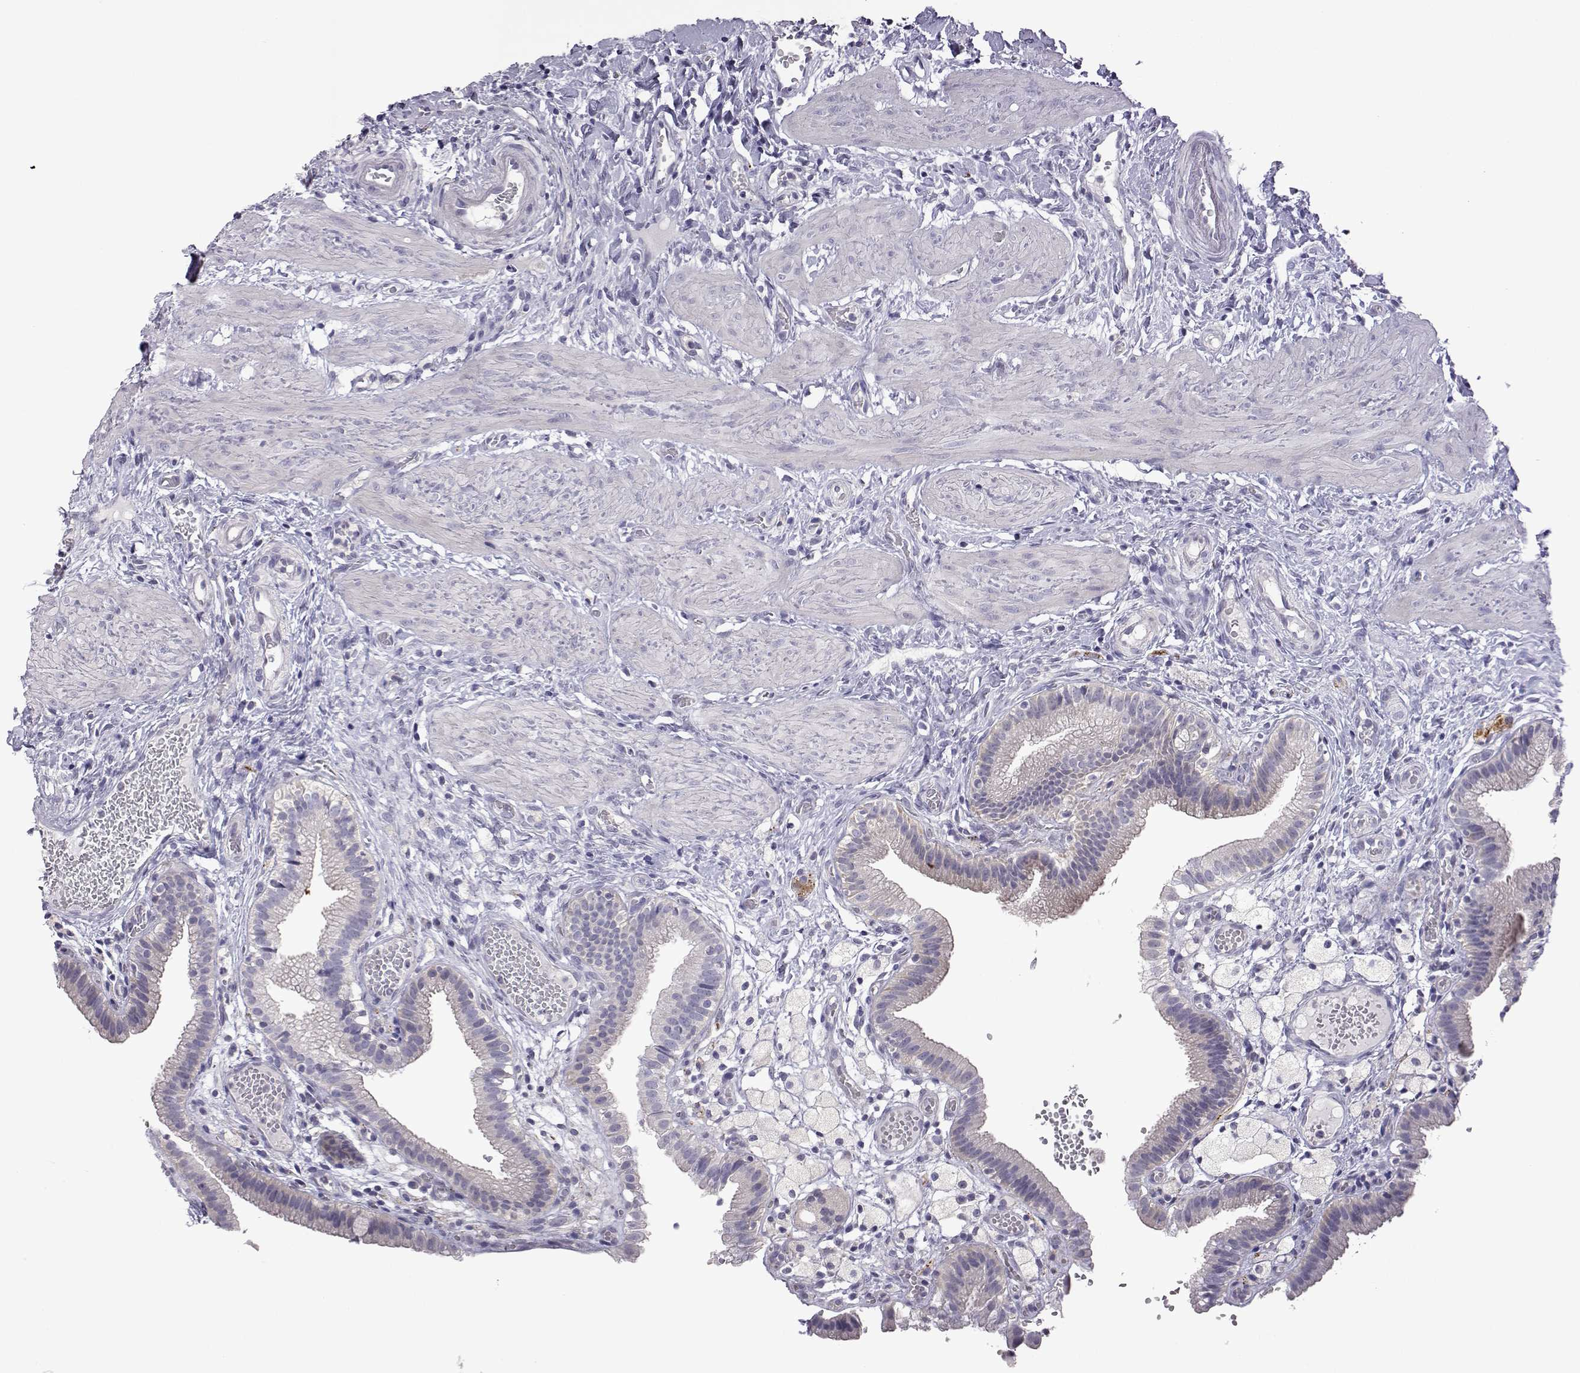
{"staining": {"intensity": "negative", "quantity": "none", "location": "none"}, "tissue": "gallbladder", "cell_type": "Glandular cells", "image_type": "normal", "snomed": [{"axis": "morphology", "description": "Normal tissue, NOS"}, {"axis": "topography", "description": "Gallbladder"}], "caption": "This is a photomicrograph of IHC staining of unremarkable gallbladder, which shows no staining in glandular cells. (DAB immunohistochemistry with hematoxylin counter stain).", "gene": "VGF", "patient": {"sex": "female", "age": 24}}